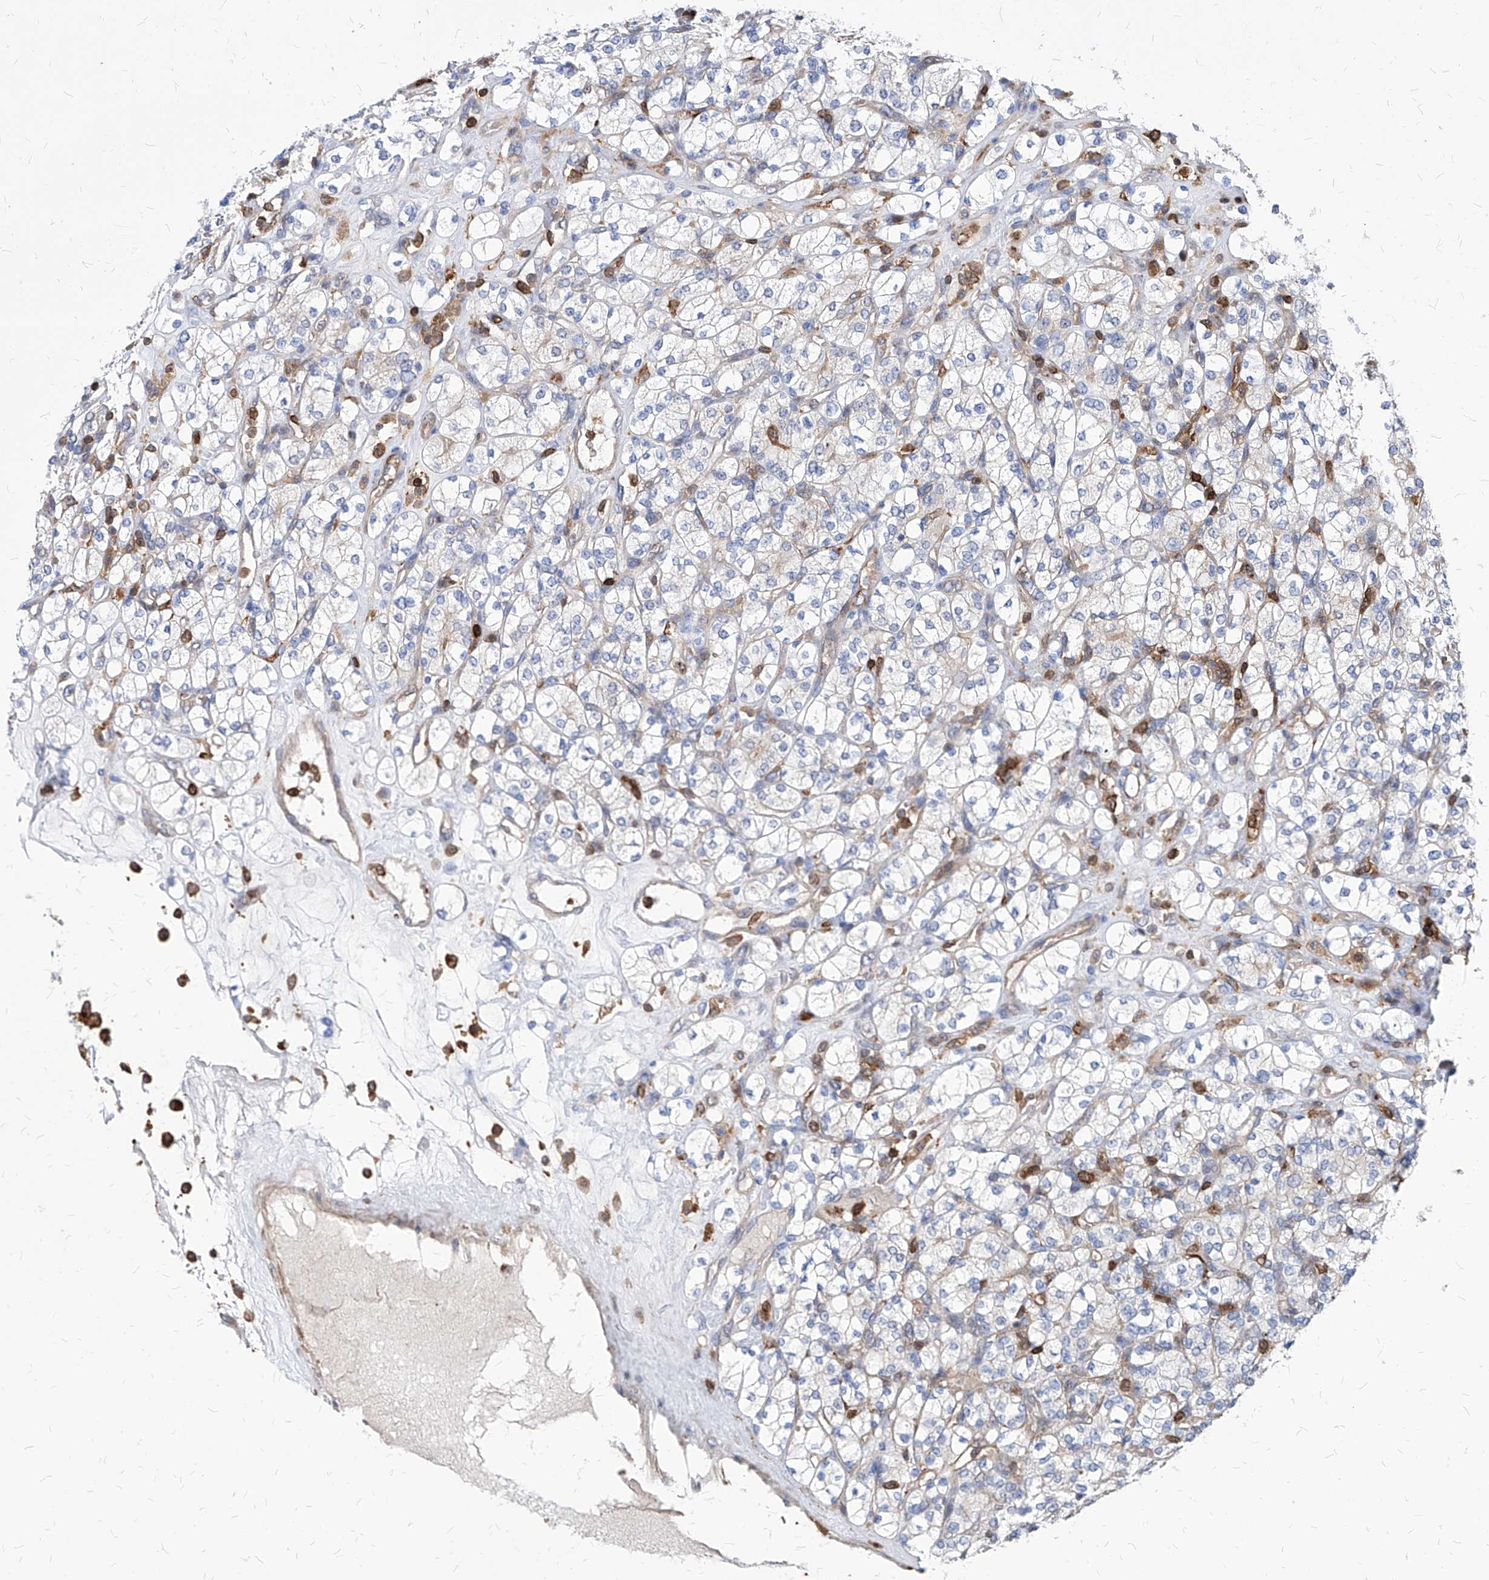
{"staining": {"intensity": "negative", "quantity": "none", "location": "none"}, "tissue": "renal cancer", "cell_type": "Tumor cells", "image_type": "cancer", "snomed": [{"axis": "morphology", "description": "Adenocarcinoma, NOS"}, {"axis": "topography", "description": "Kidney"}], "caption": "This is an immunohistochemistry (IHC) micrograph of adenocarcinoma (renal). There is no positivity in tumor cells.", "gene": "ABRACL", "patient": {"sex": "male", "age": 77}}